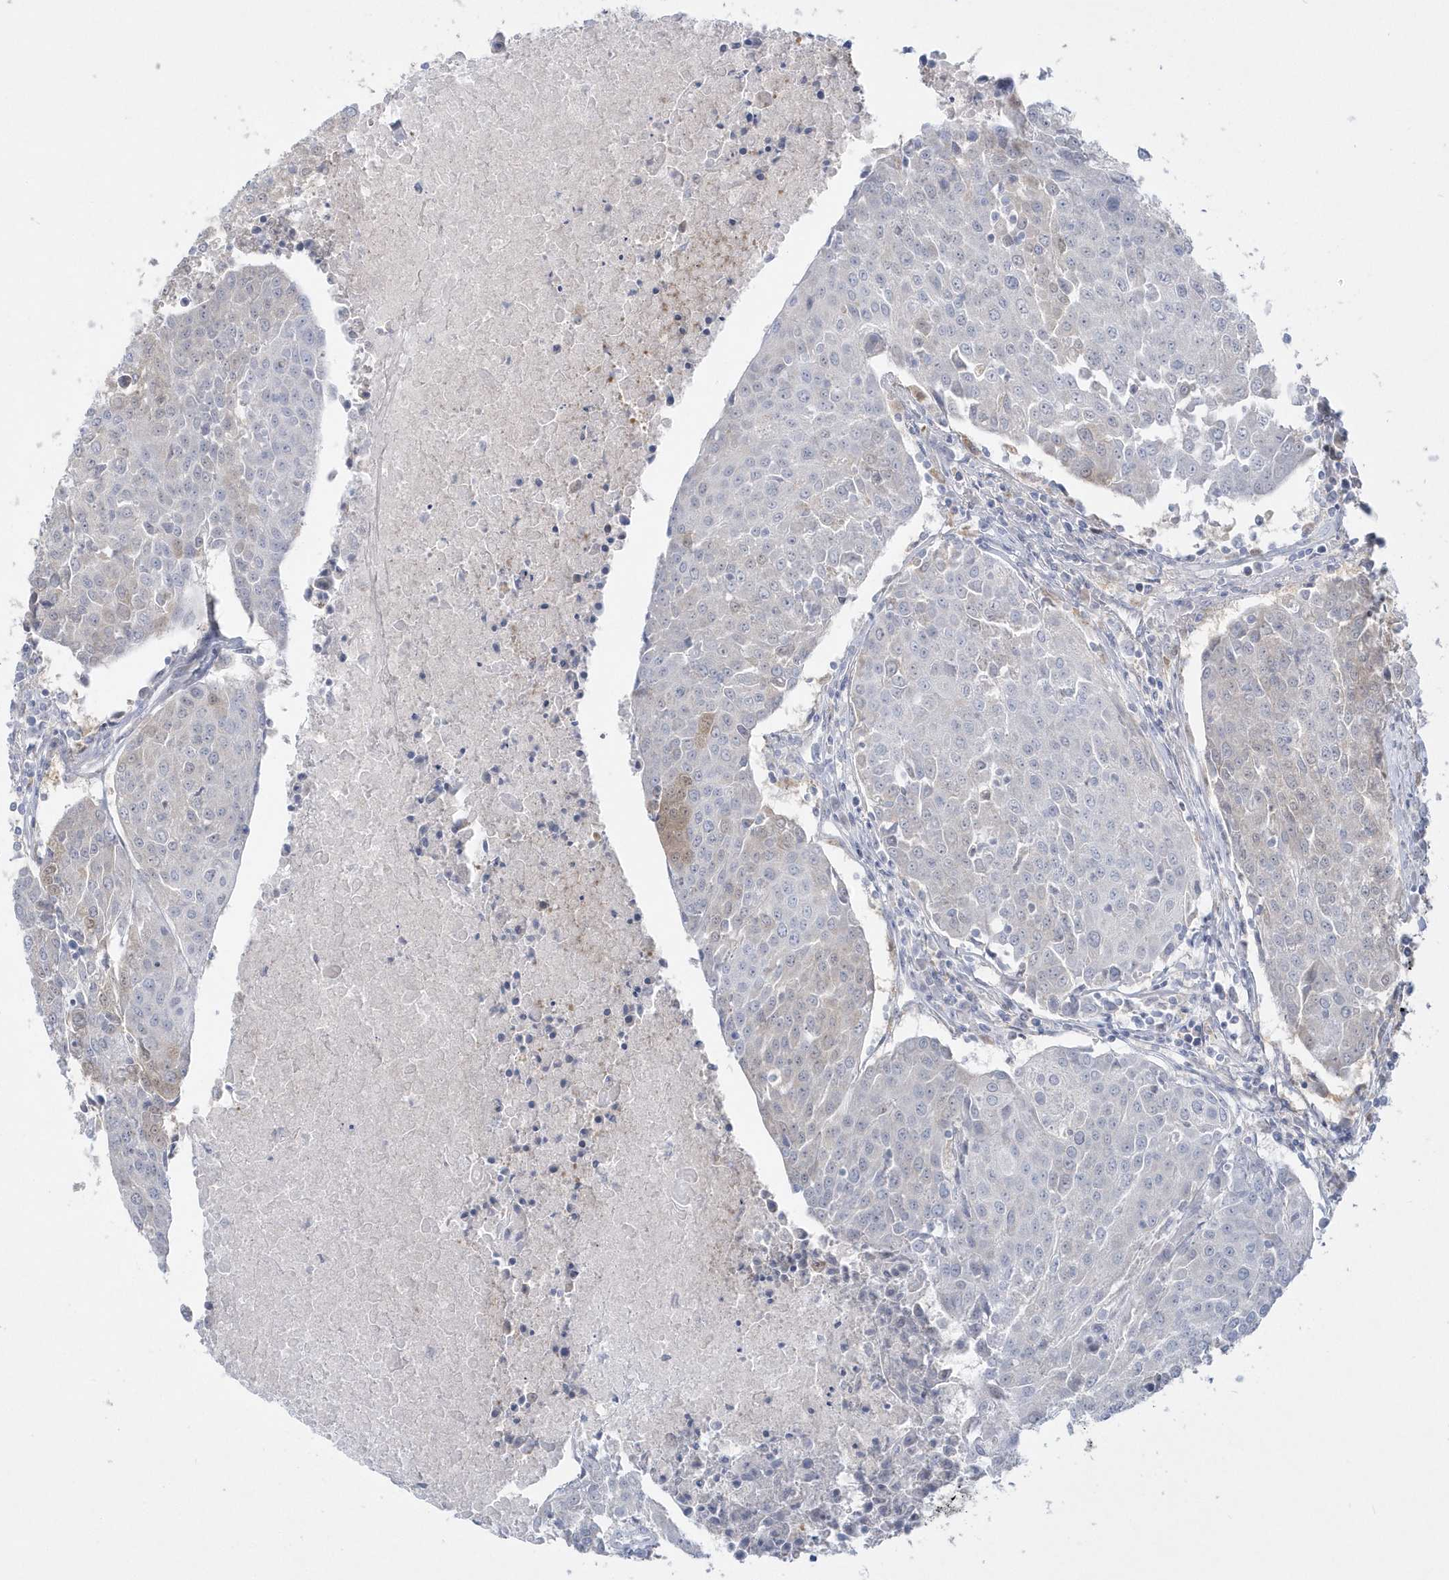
{"staining": {"intensity": "negative", "quantity": "none", "location": "none"}, "tissue": "urothelial cancer", "cell_type": "Tumor cells", "image_type": "cancer", "snomed": [{"axis": "morphology", "description": "Urothelial carcinoma, High grade"}, {"axis": "topography", "description": "Urinary bladder"}], "caption": "This is a image of immunohistochemistry (IHC) staining of urothelial cancer, which shows no expression in tumor cells.", "gene": "PCBD1", "patient": {"sex": "female", "age": 85}}